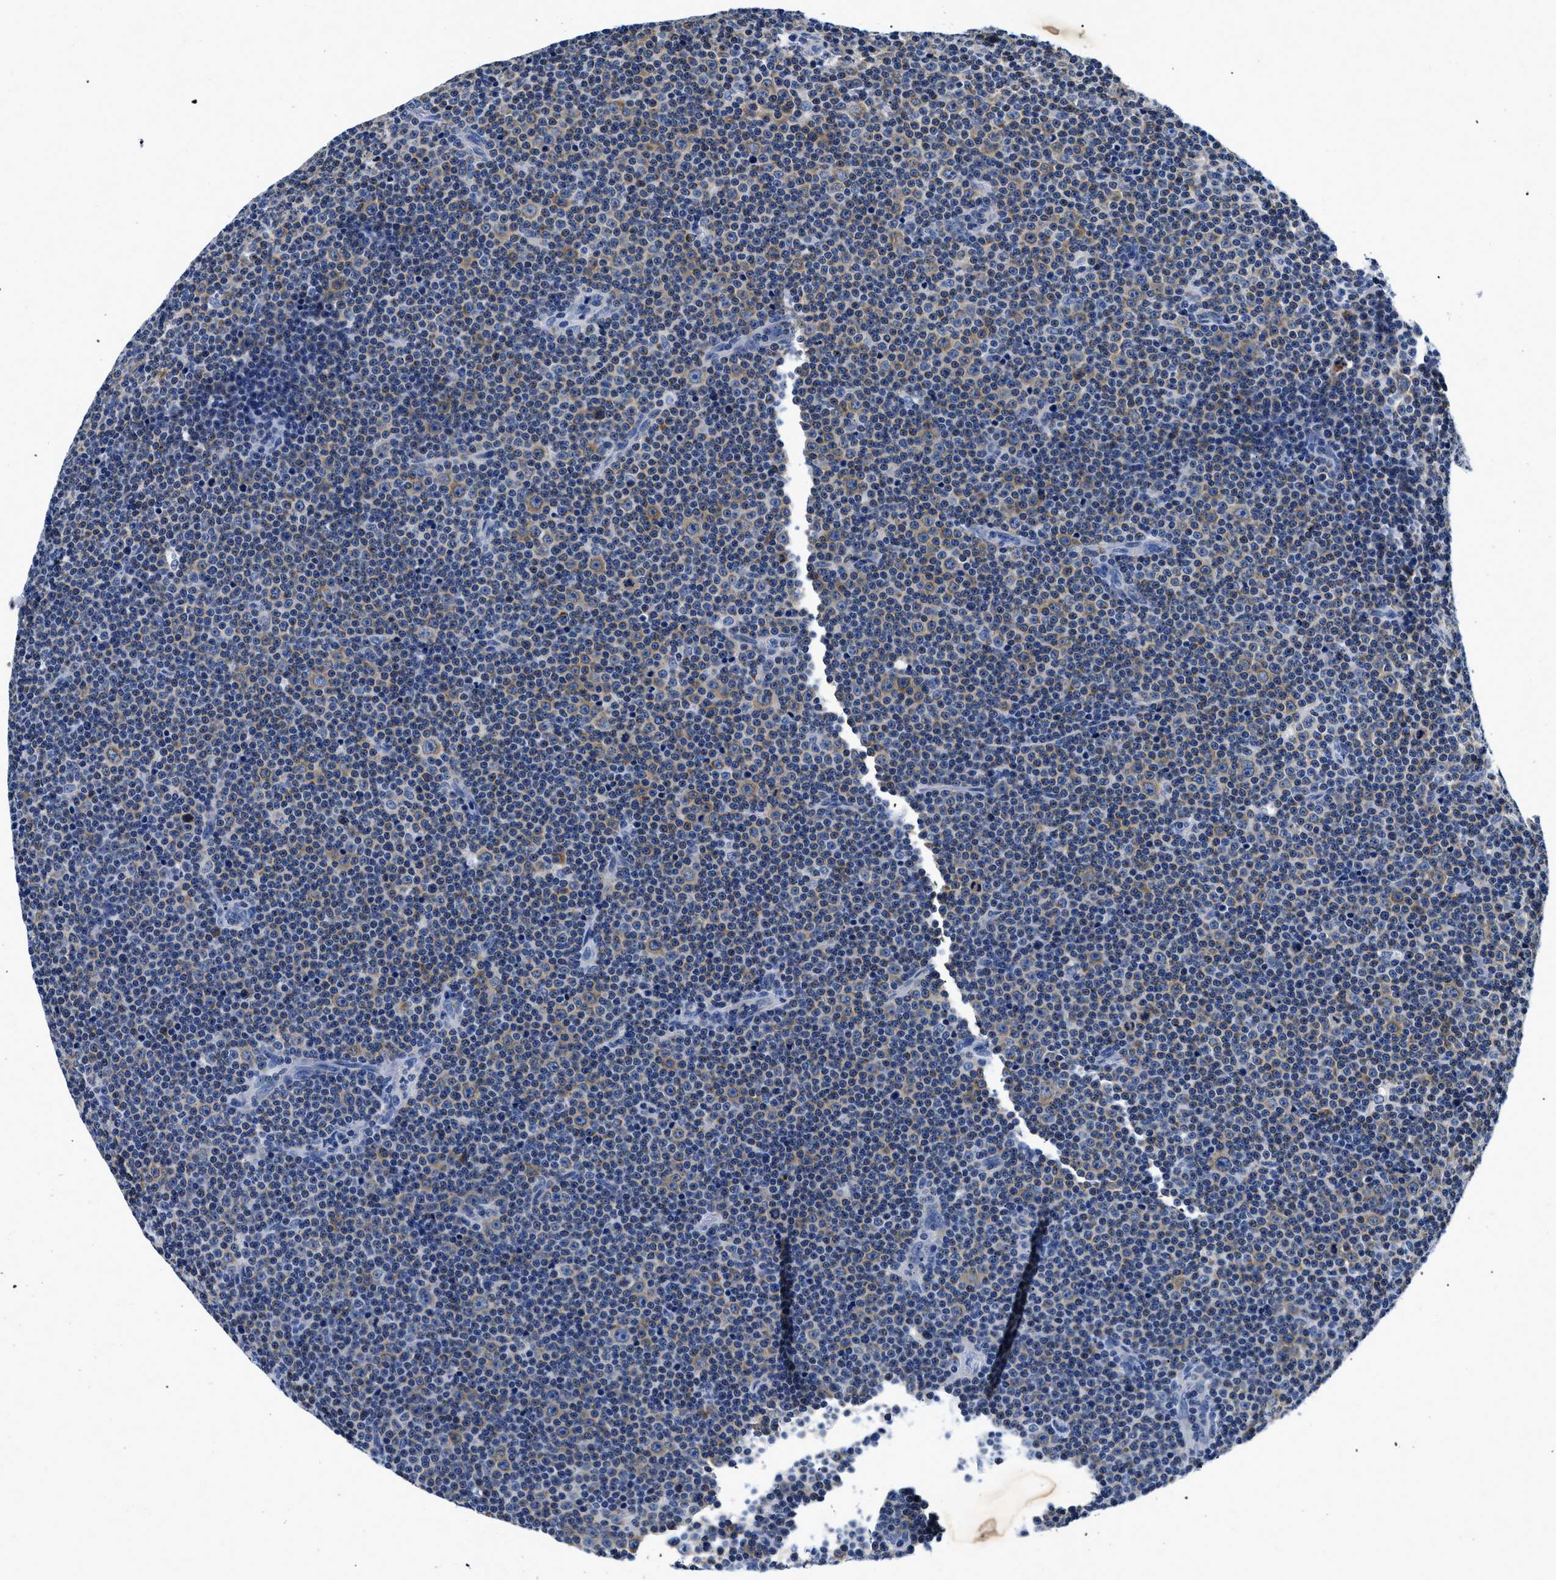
{"staining": {"intensity": "negative", "quantity": "none", "location": "none"}, "tissue": "lymphoma", "cell_type": "Tumor cells", "image_type": "cancer", "snomed": [{"axis": "morphology", "description": "Malignant lymphoma, non-Hodgkin's type, Low grade"}, {"axis": "topography", "description": "Lymph node"}], "caption": "Tumor cells show no significant expression in low-grade malignant lymphoma, non-Hodgkin's type.", "gene": "MEA1", "patient": {"sex": "female", "age": 67}}